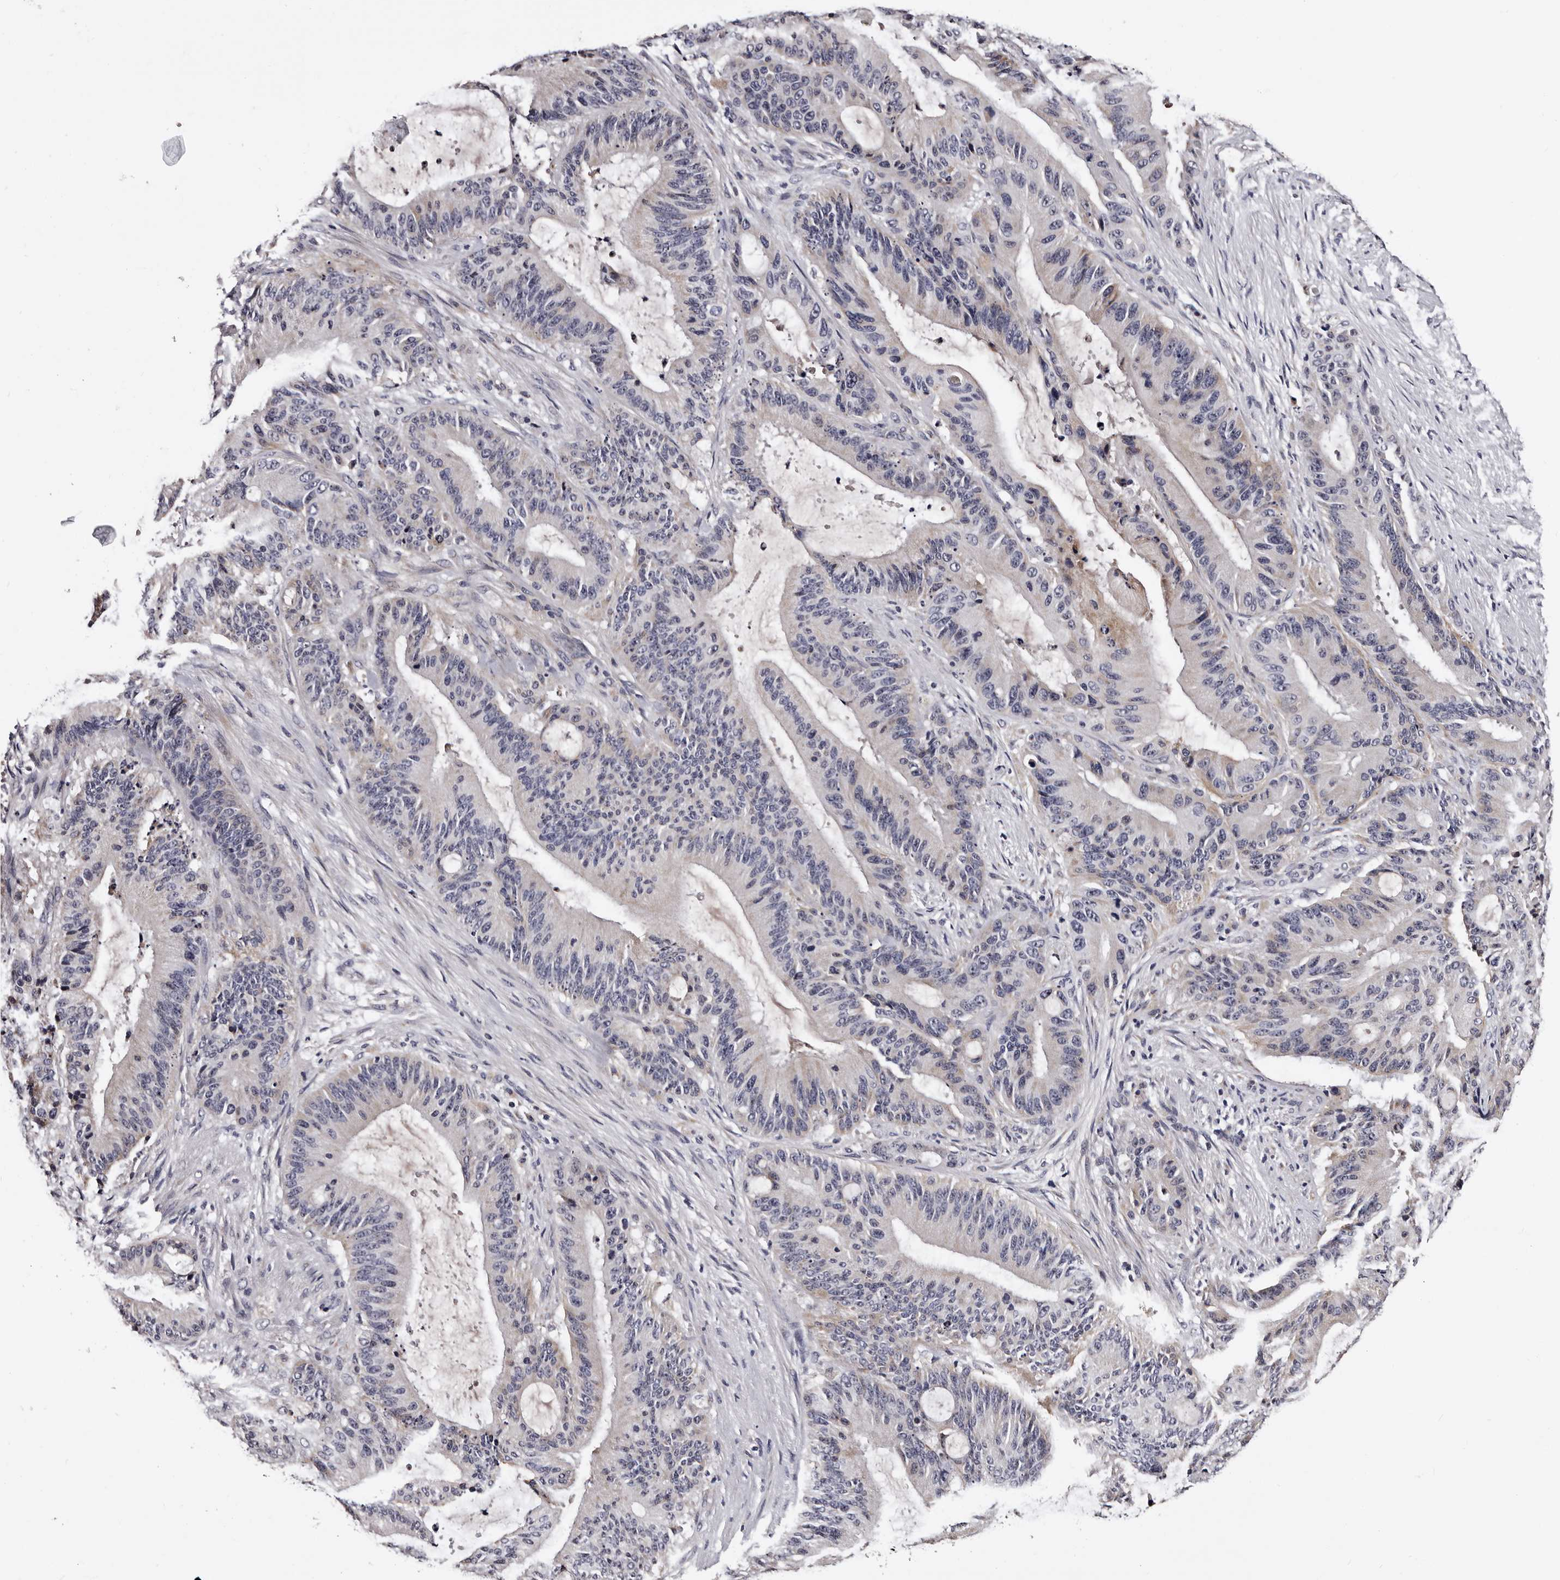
{"staining": {"intensity": "weak", "quantity": "<25%", "location": "cytoplasmic/membranous"}, "tissue": "liver cancer", "cell_type": "Tumor cells", "image_type": "cancer", "snomed": [{"axis": "morphology", "description": "Normal tissue, NOS"}, {"axis": "morphology", "description": "Cholangiocarcinoma"}, {"axis": "topography", "description": "Liver"}, {"axis": "topography", "description": "Peripheral nerve tissue"}], "caption": "This is an IHC photomicrograph of human liver cancer (cholangiocarcinoma). There is no staining in tumor cells.", "gene": "TAF4B", "patient": {"sex": "female", "age": 73}}